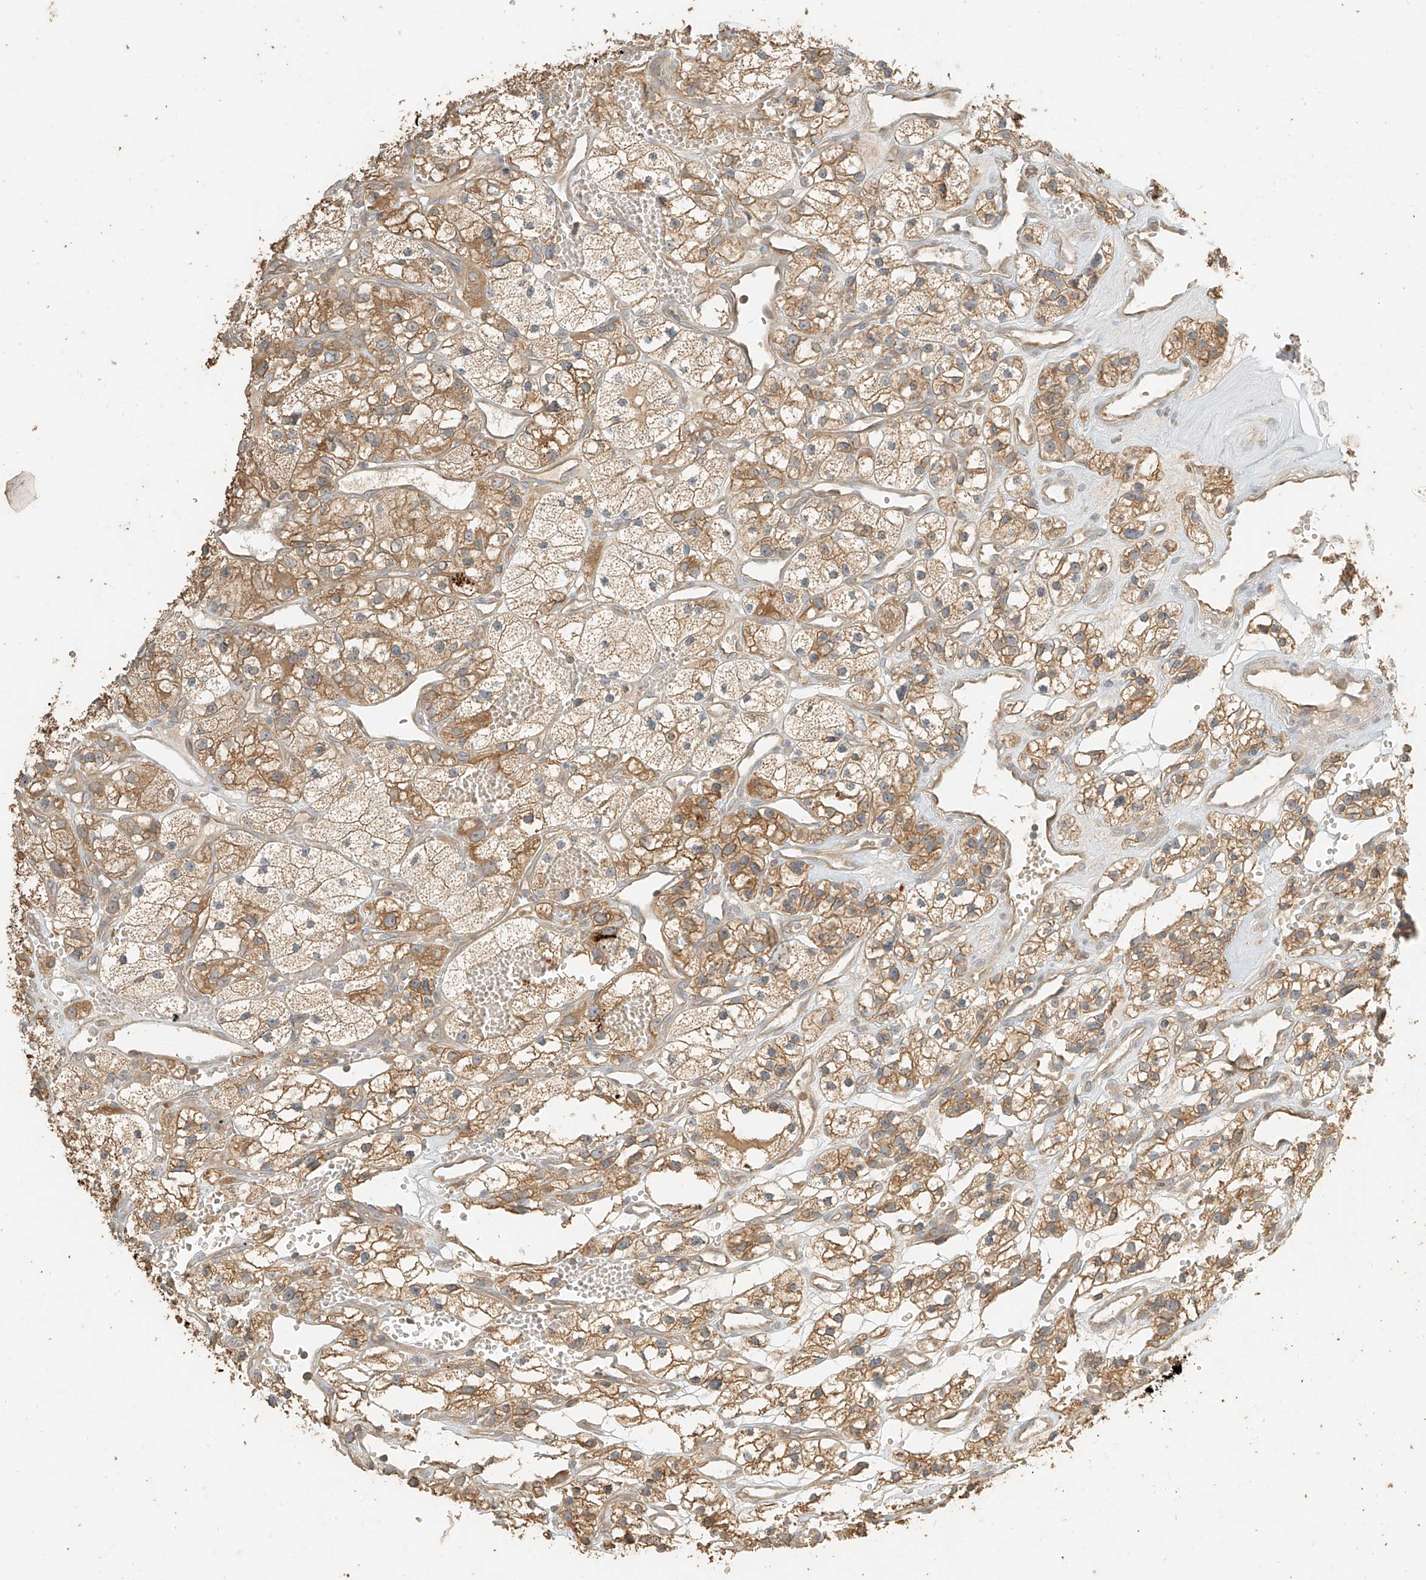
{"staining": {"intensity": "moderate", "quantity": ">75%", "location": "cytoplasmic/membranous"}, "tissue": "renal cancer", "cell_type": "Tumor cells", "image_type": "cancer", "snomed": [{"axis": "morphology", "description": "Adenocarcinoma, NOS"}, {"axis": "topography", "description": "Kidney"}], "caption": "The micrograph displays staining of adenocarcinoma (renal), revealing moderate cytoplasmic/membranous protein expression (brown color) within tumor cells.", "gene": "RFTN2", "patient": {"sex": "female", "age": 57}}